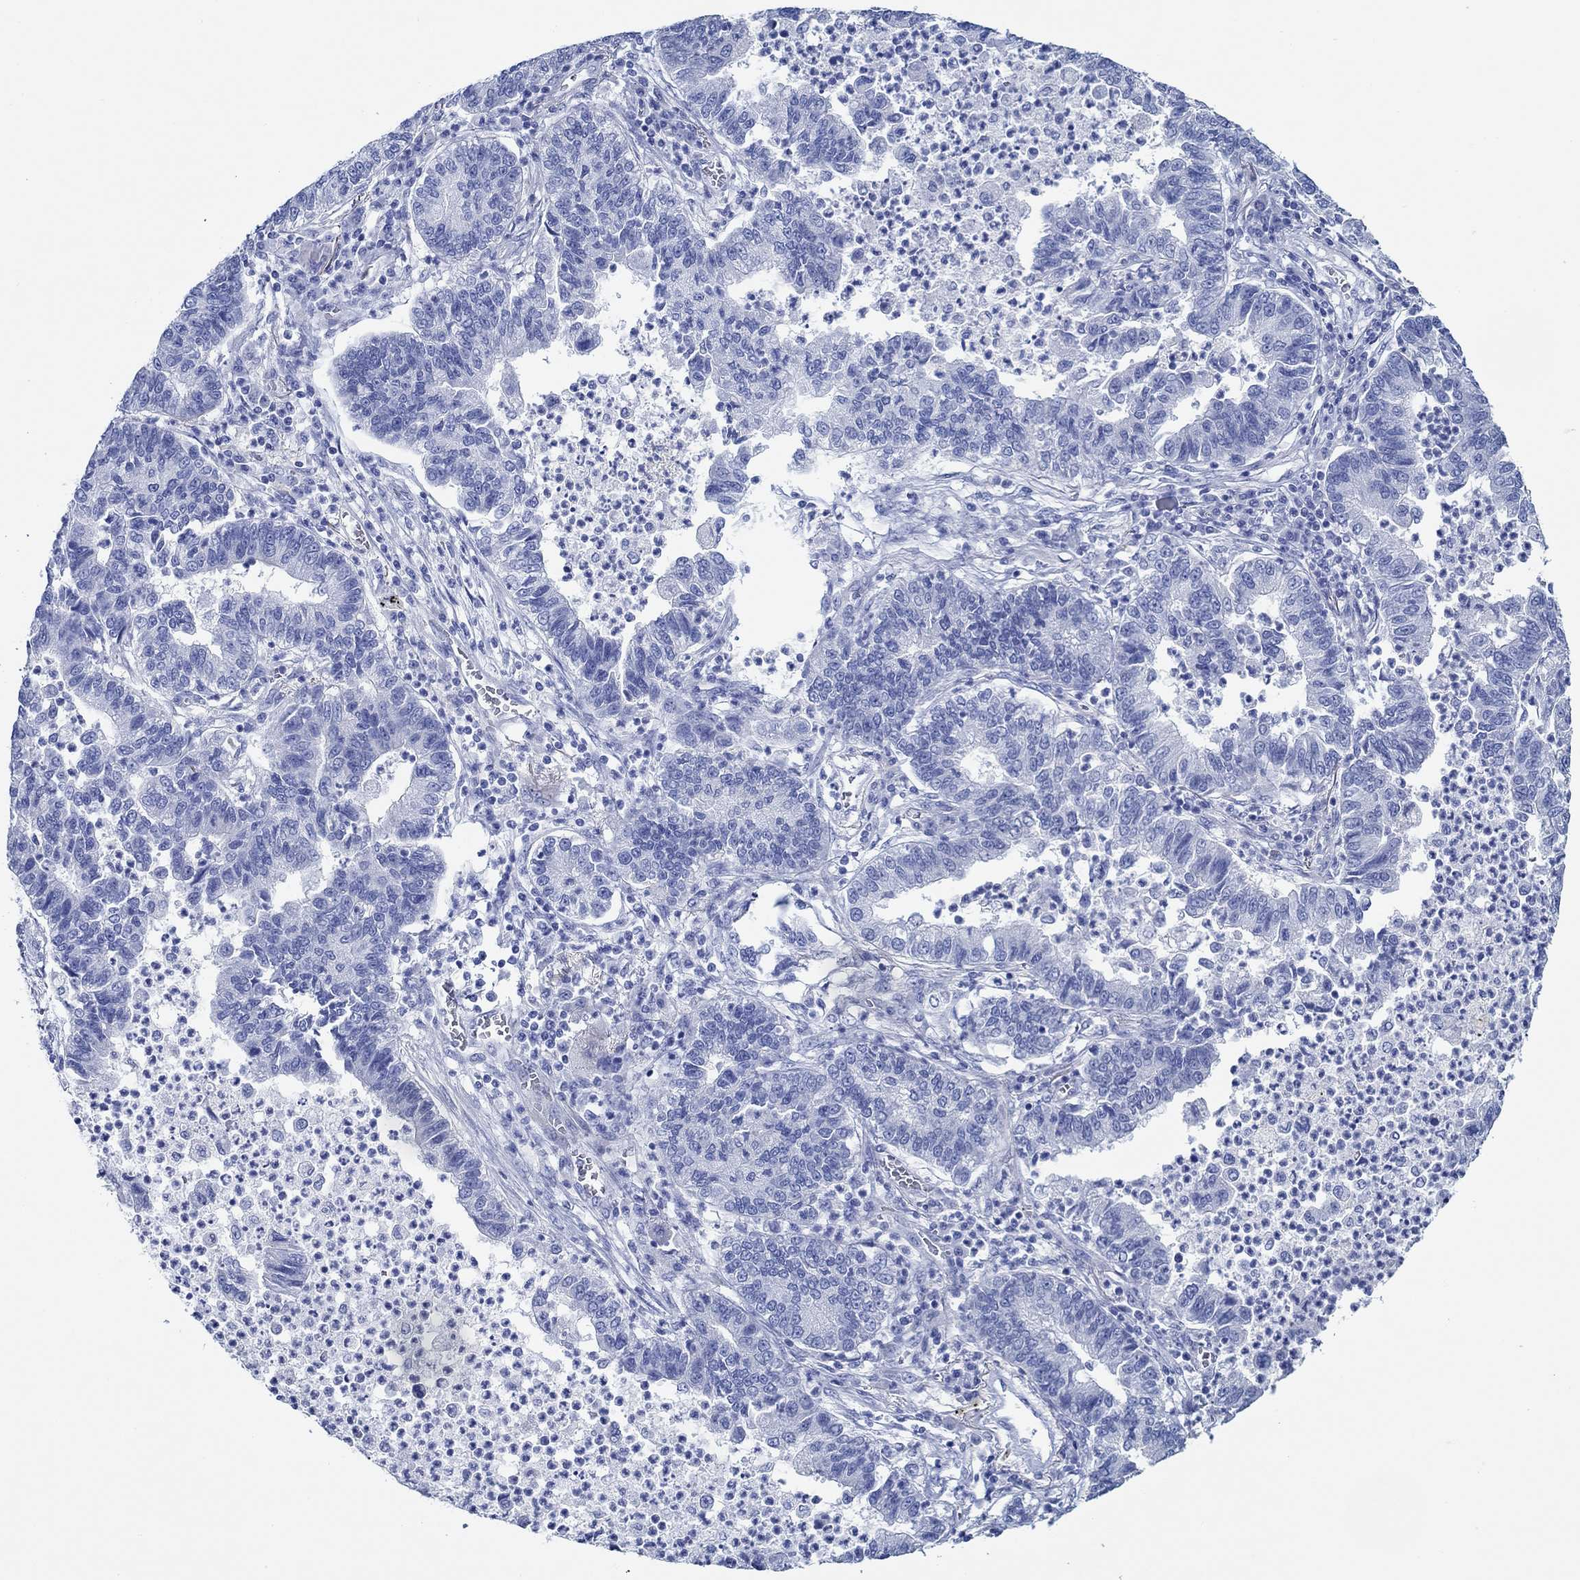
{"staining": {"intensity": "negative", "quantity": "none", "location": "none"}, "tissue": "lung cancer", "cell_type": "Tumor cells", "image_type": "cancer", "snomed": [{"axis": "morphology", "description": "Adenocarcinoma, NOS"}, {"axis": "topography", "description": "Lung"}], "caption": "Tumor cells are negative for protein expression in human adenocarcinoma (lung).", "gene": "IGFBP6", "patient": {"sex": "female", "age": 57}}